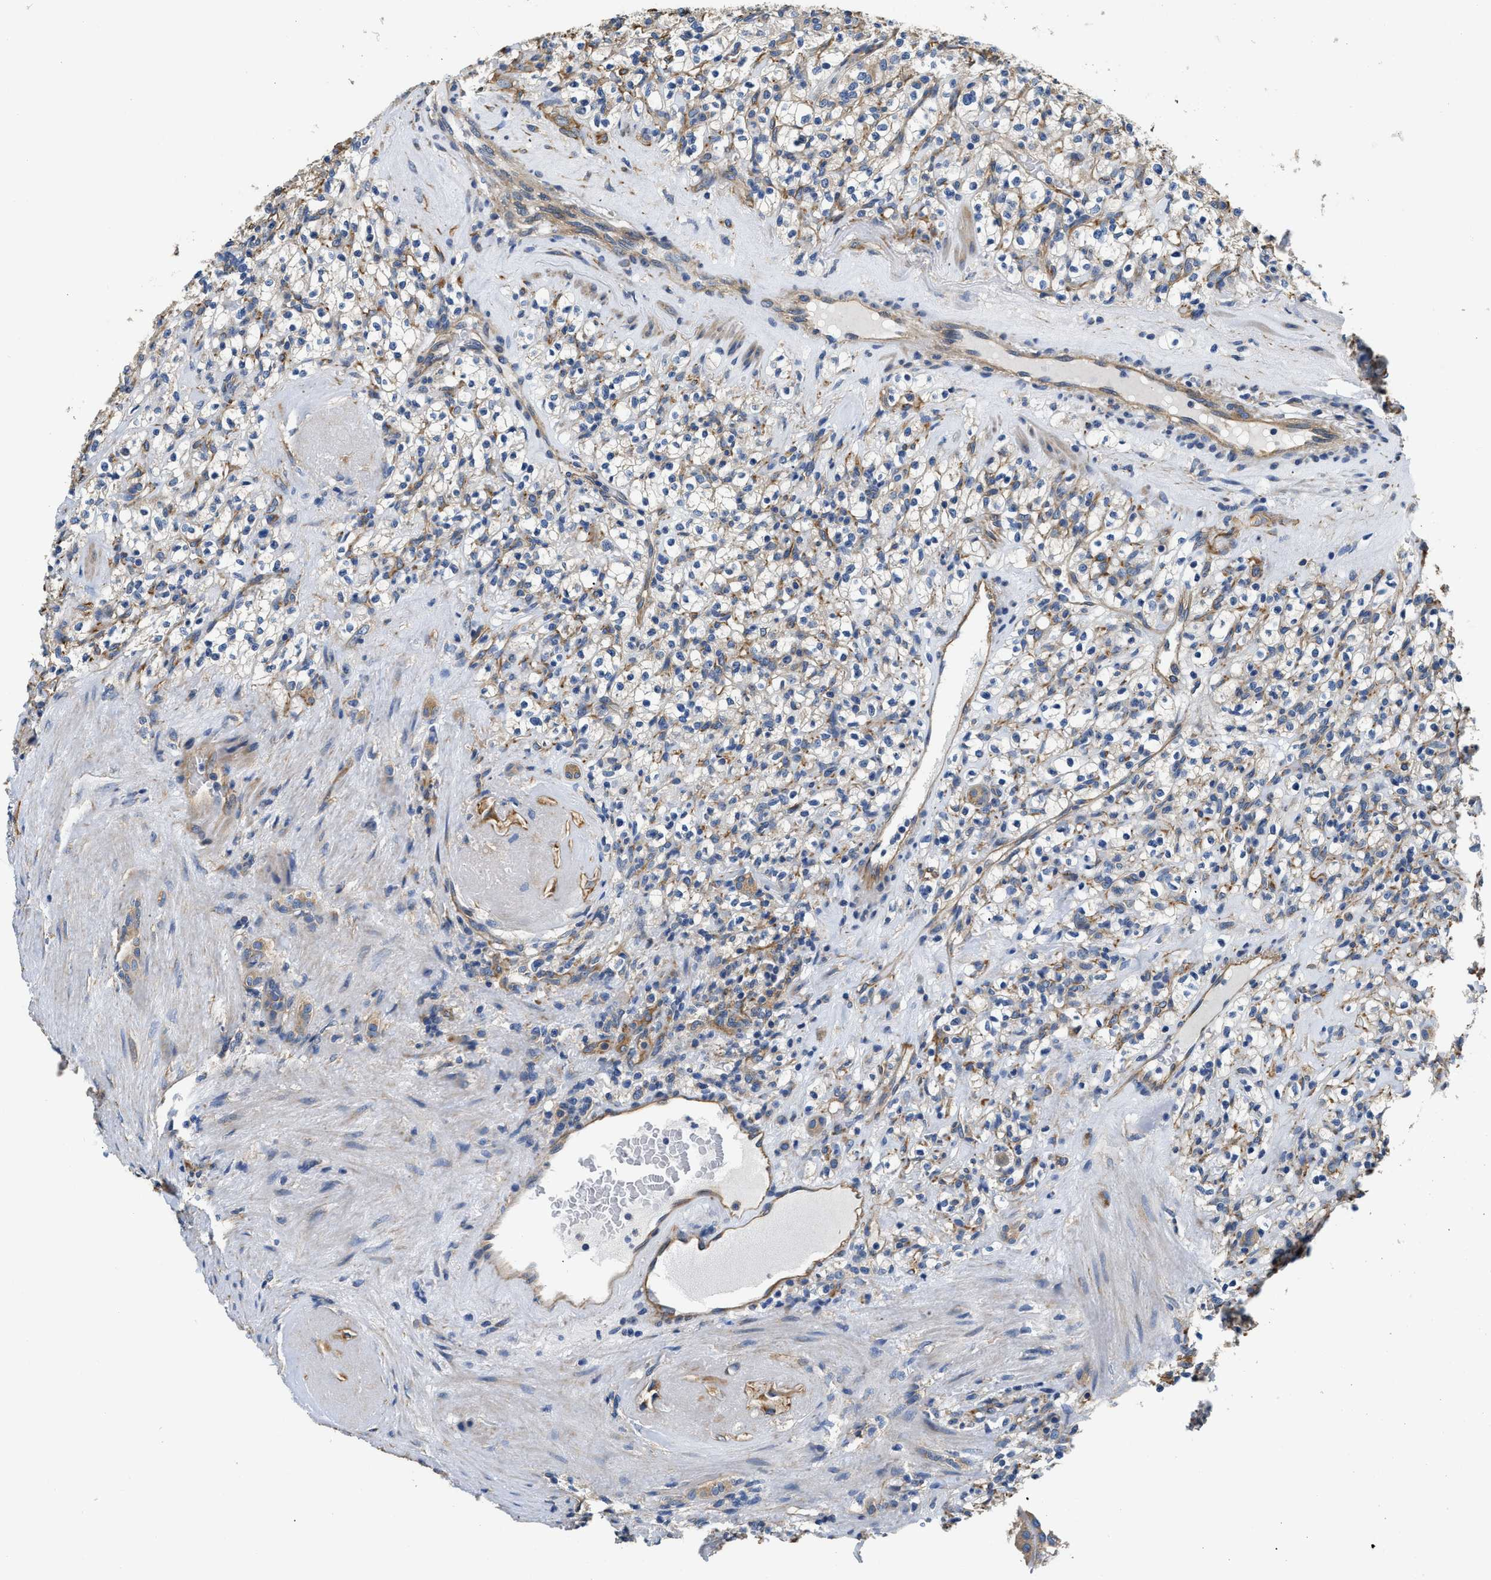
{"staining": {"intensity": "moderate", "quantity": "25%-75%", "location": "cytoplasmic/membranous"}, "tissue": "renal cancer", "cell_type": "Tumor cells", "image_type": "cancer", "snomed": [{"axis": "morphology", "description": "Normal tissue, NOS"}, {"axis": "morphology", "description": "Adenocarcinoma, NOS"}, {"axis": "topography", "description": "Kidney"}], "caption": "The immunohistochemical stain shows moderate cytoplasmic/membranous staining in tumor cells of renal adenocarcinoma tissue.", "gene": "CSDE1", "patient": {"sex": "female", "age": 72}}